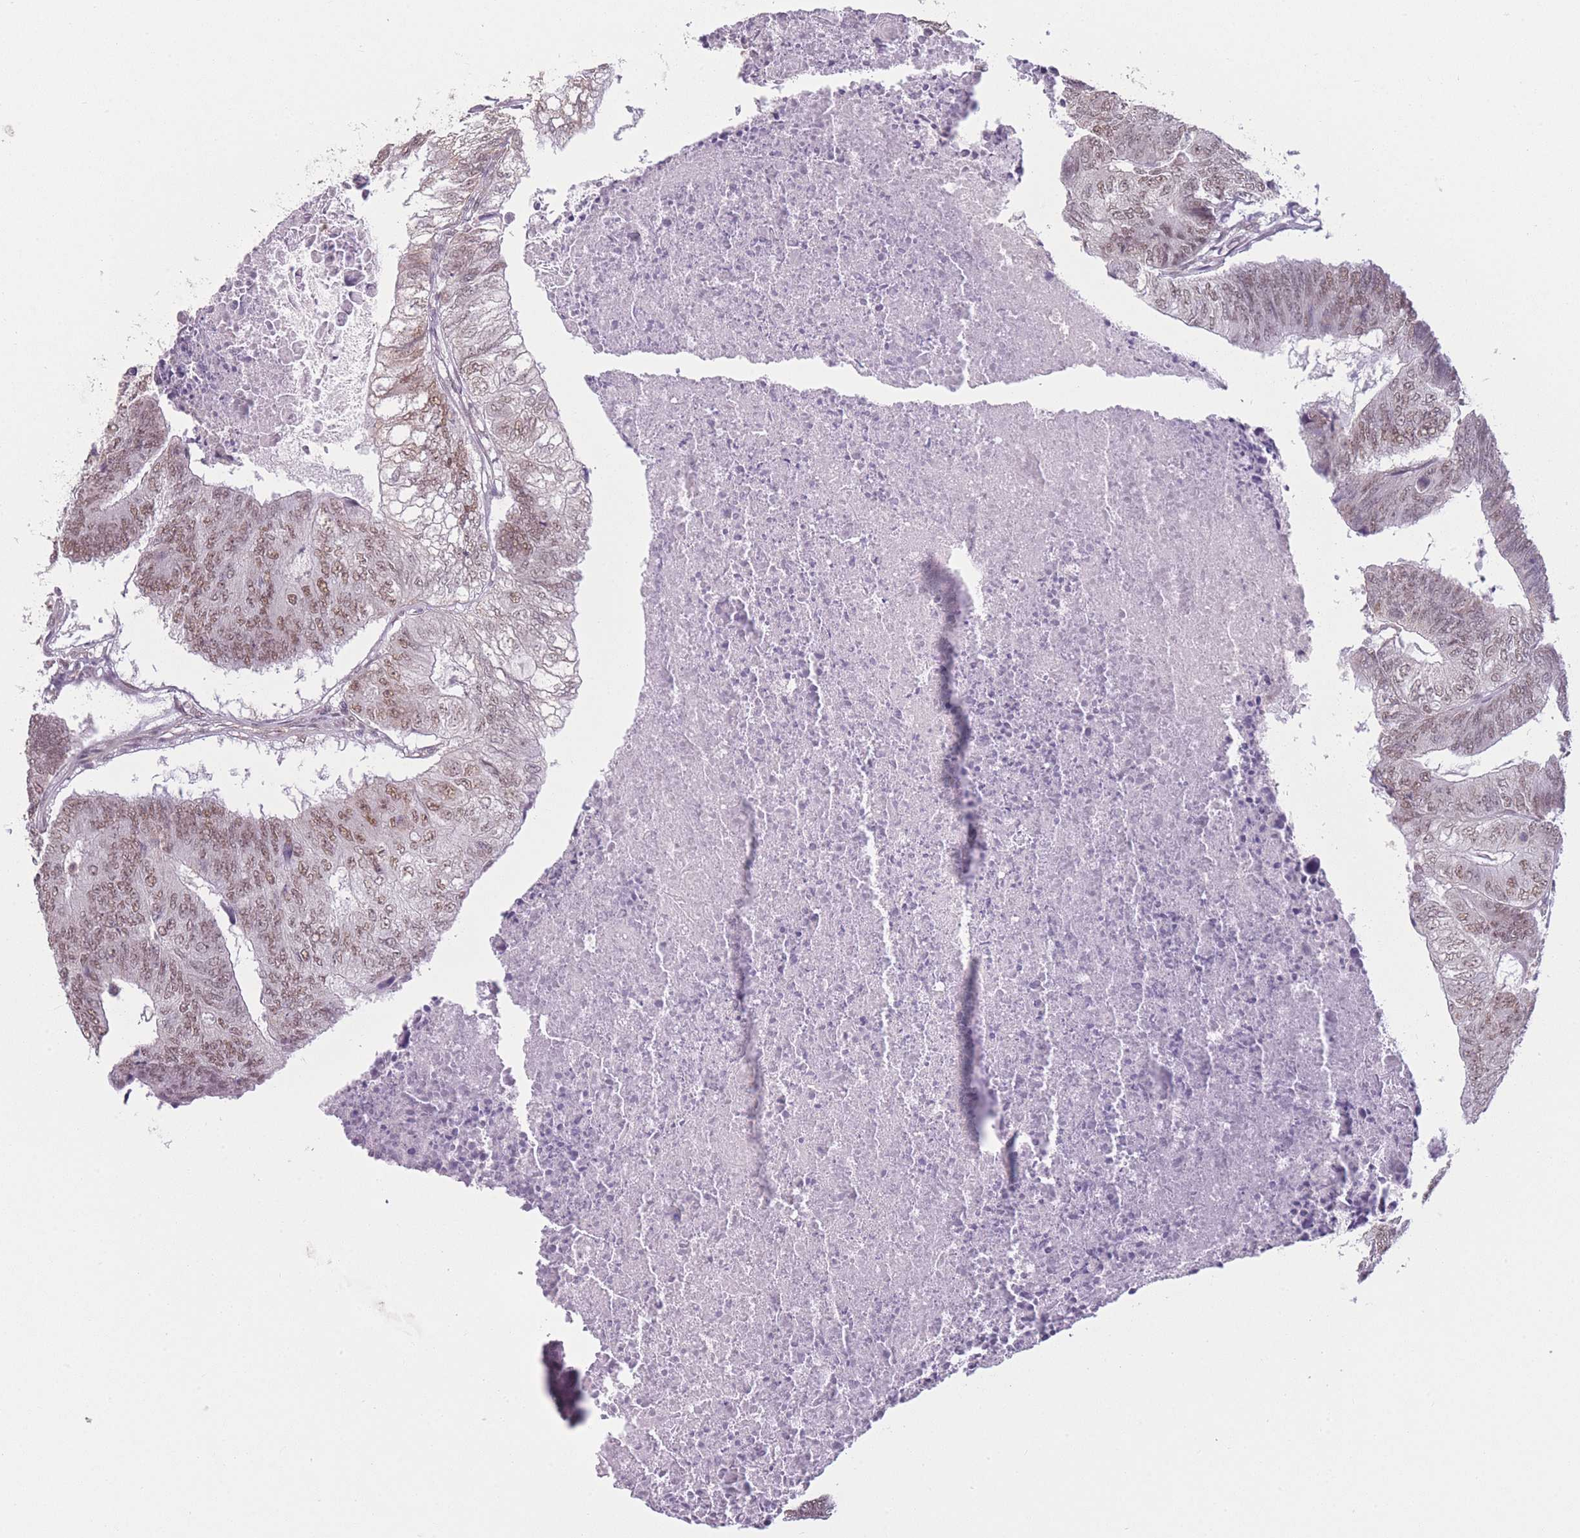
{"staining": {"intensity": "moderate", "quantity": ">75%", "location": "nuclear"}, "tissue": "colorectal cancer", "cell_type": "Tumor cells", "image_type": "cancer", "snomed": [{"axis": "morphology", "description": "Adenocarcinoma, NOS"}, {"axis": "topography", "description": "Colon"}], "caption": "Protein staining reveals moderate nuclear positivity in approximately >75% of tumor cells in colorectal adenocarcinoma.", "gene": "SIN3B", "patient": {"sex": "female", "age": 67}}